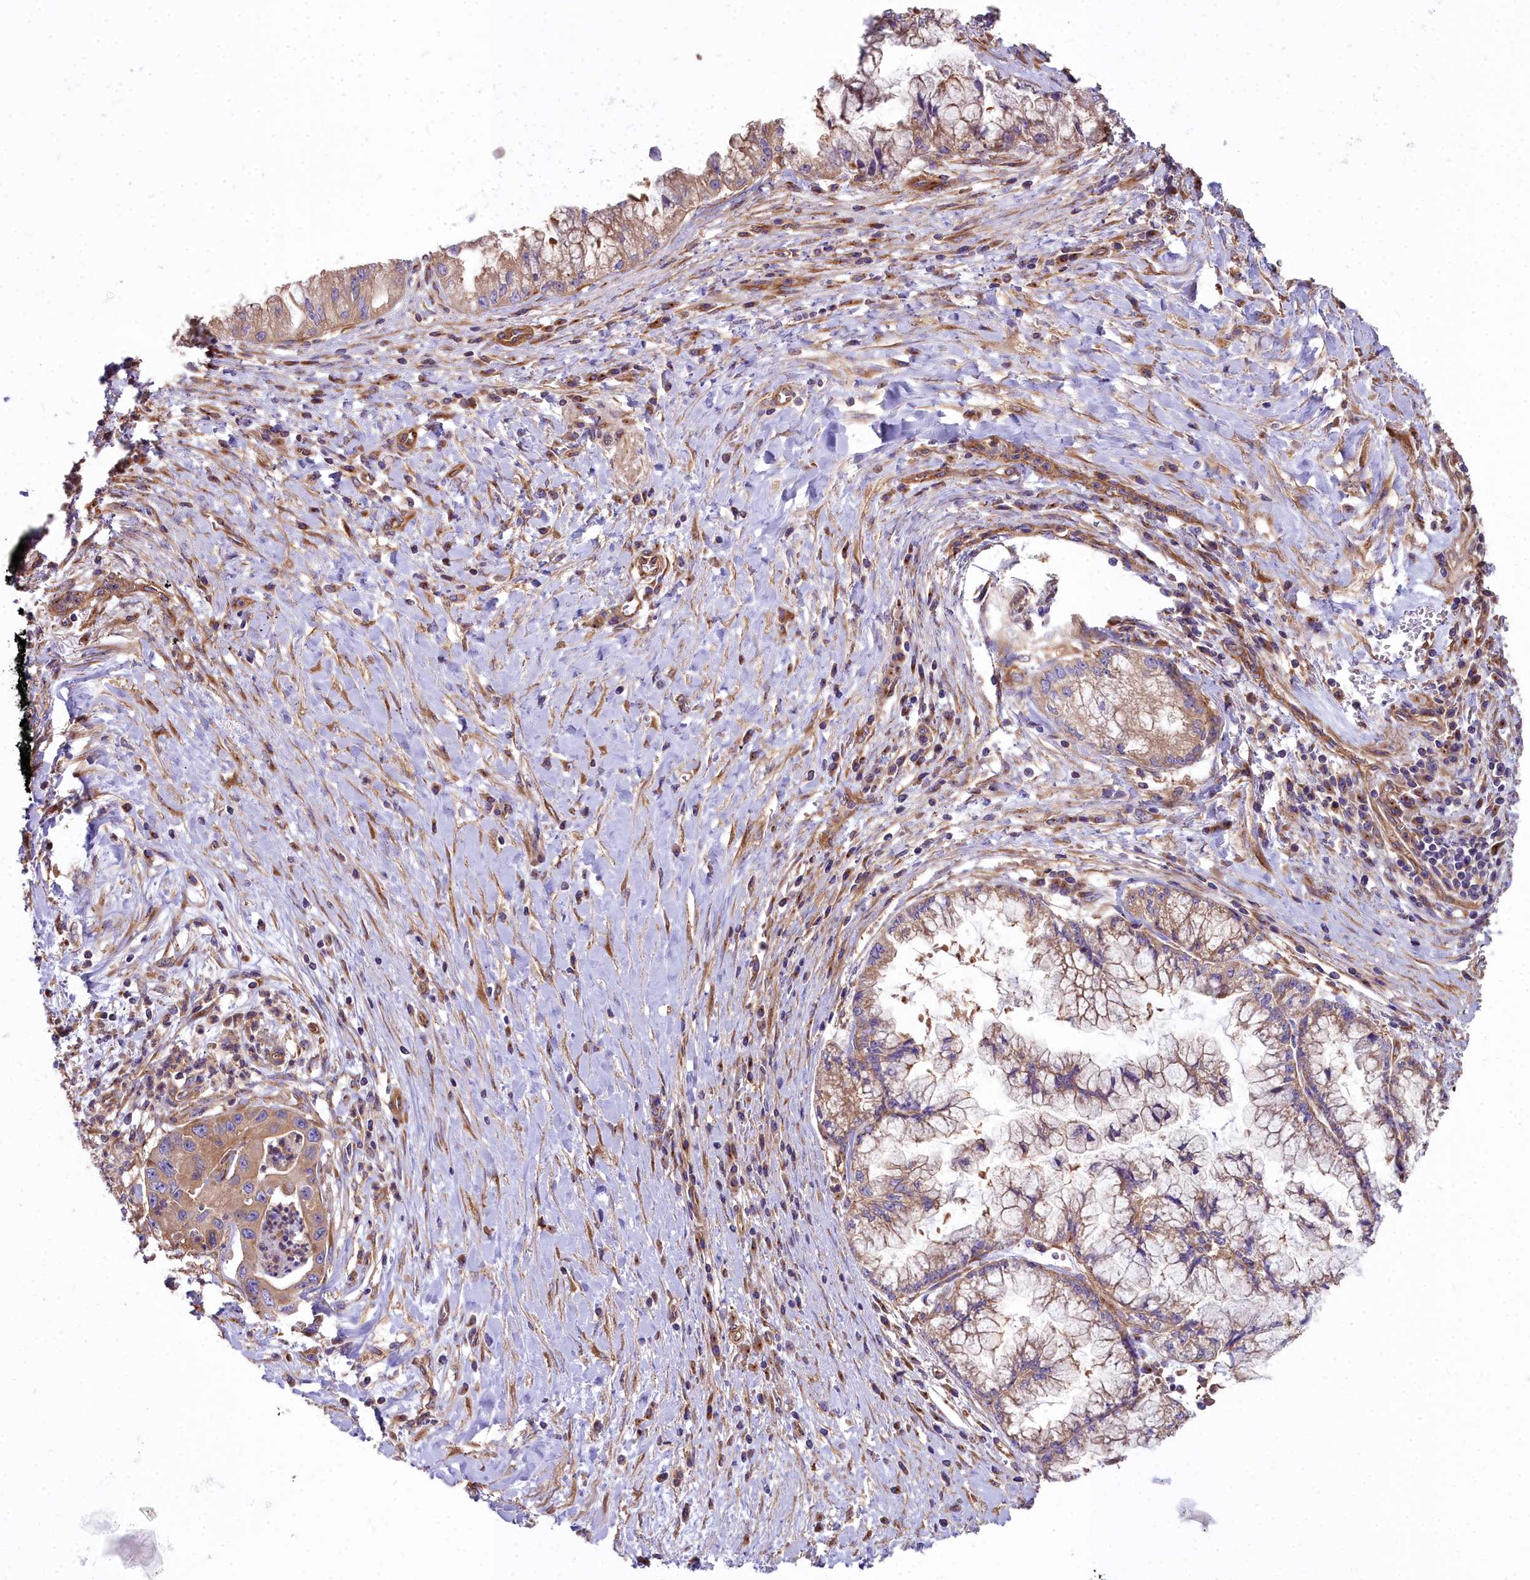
{"staining": {"intensity": "weak", "quantity": ">75%", "location": "cytoplasmic/membranous"}, "tissue": "pancreatic cancer", "cell_type": "Tumor cells", "image_type": "cancer", "snomed": [{"axis": "morphology", "description": "Adenocarcinoma, NOS"}, {"axis": "topography", "description": "Pancreas"}], "caption": "The immunohistochemical stain highlights weak cytoplasmic/membranous positivity in tumor cells of pancreatic adenocarcinoma tissue.", "gene": "DCTN3", "patient": {"sex": "male", "age": 73}}